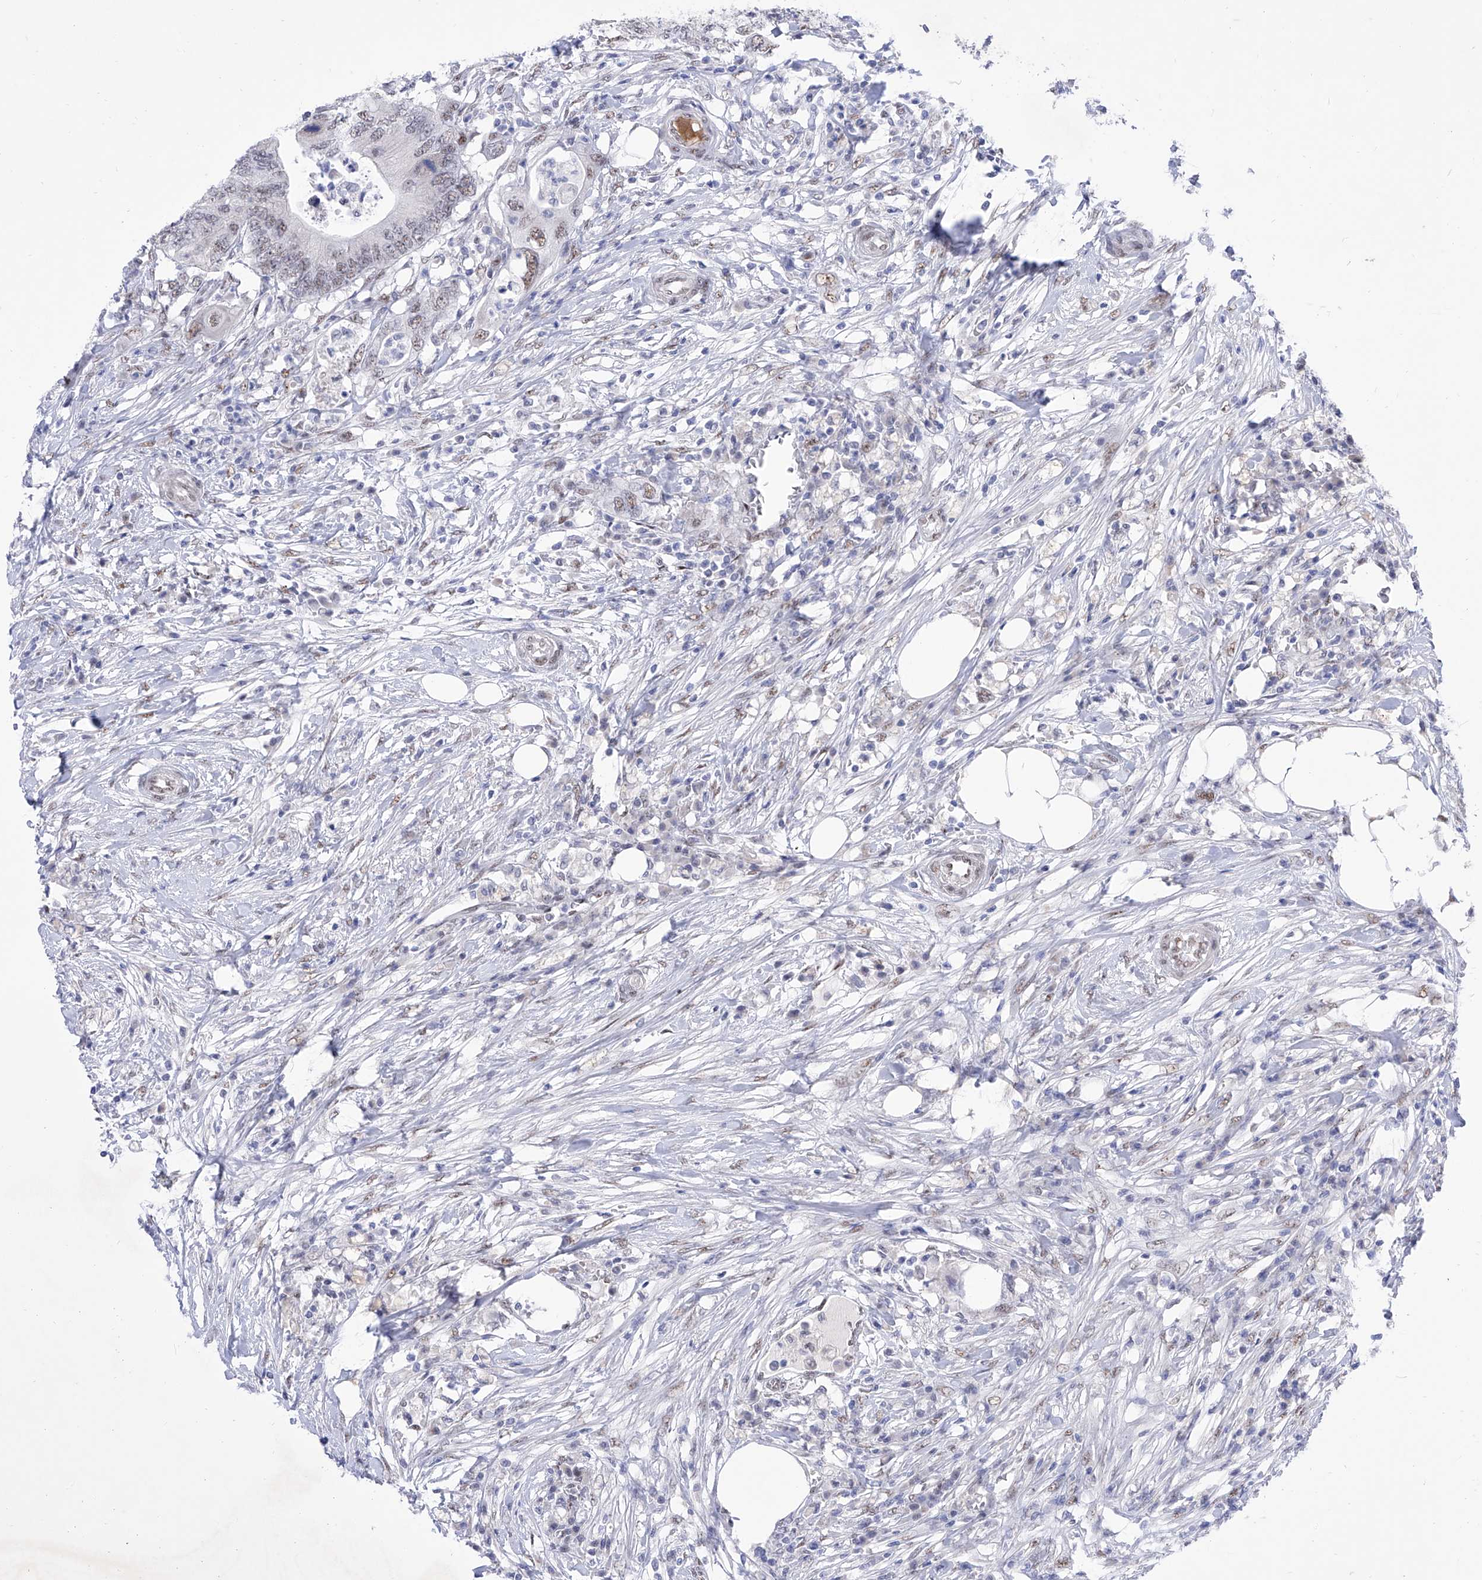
{"staining": {"intensity": "moderate", "quantity": "<25%", "location": "nuclear"}, "tissue": "colorectal cancer", "cell_type": "Tumor cells", "image_type": "cancer", "snomed": [{"axis": "morphology", "description": "Adenocarcinoma, NOS"}, {"axis": "topography", "description": "Colon"}], "caption": "Immunohistochemistry of human colorectal adenocarcinoma shows low levels of moderate nuclear expression in about <25% of tumor cells. (Stains: DAB (3,3'-diaminobenzidine) in brown, nuclei in blue, Microscopy: brightfield microscopy at high magnification).", "gene": "ATN1", "patient": {"sex": "male", "age": 71}}